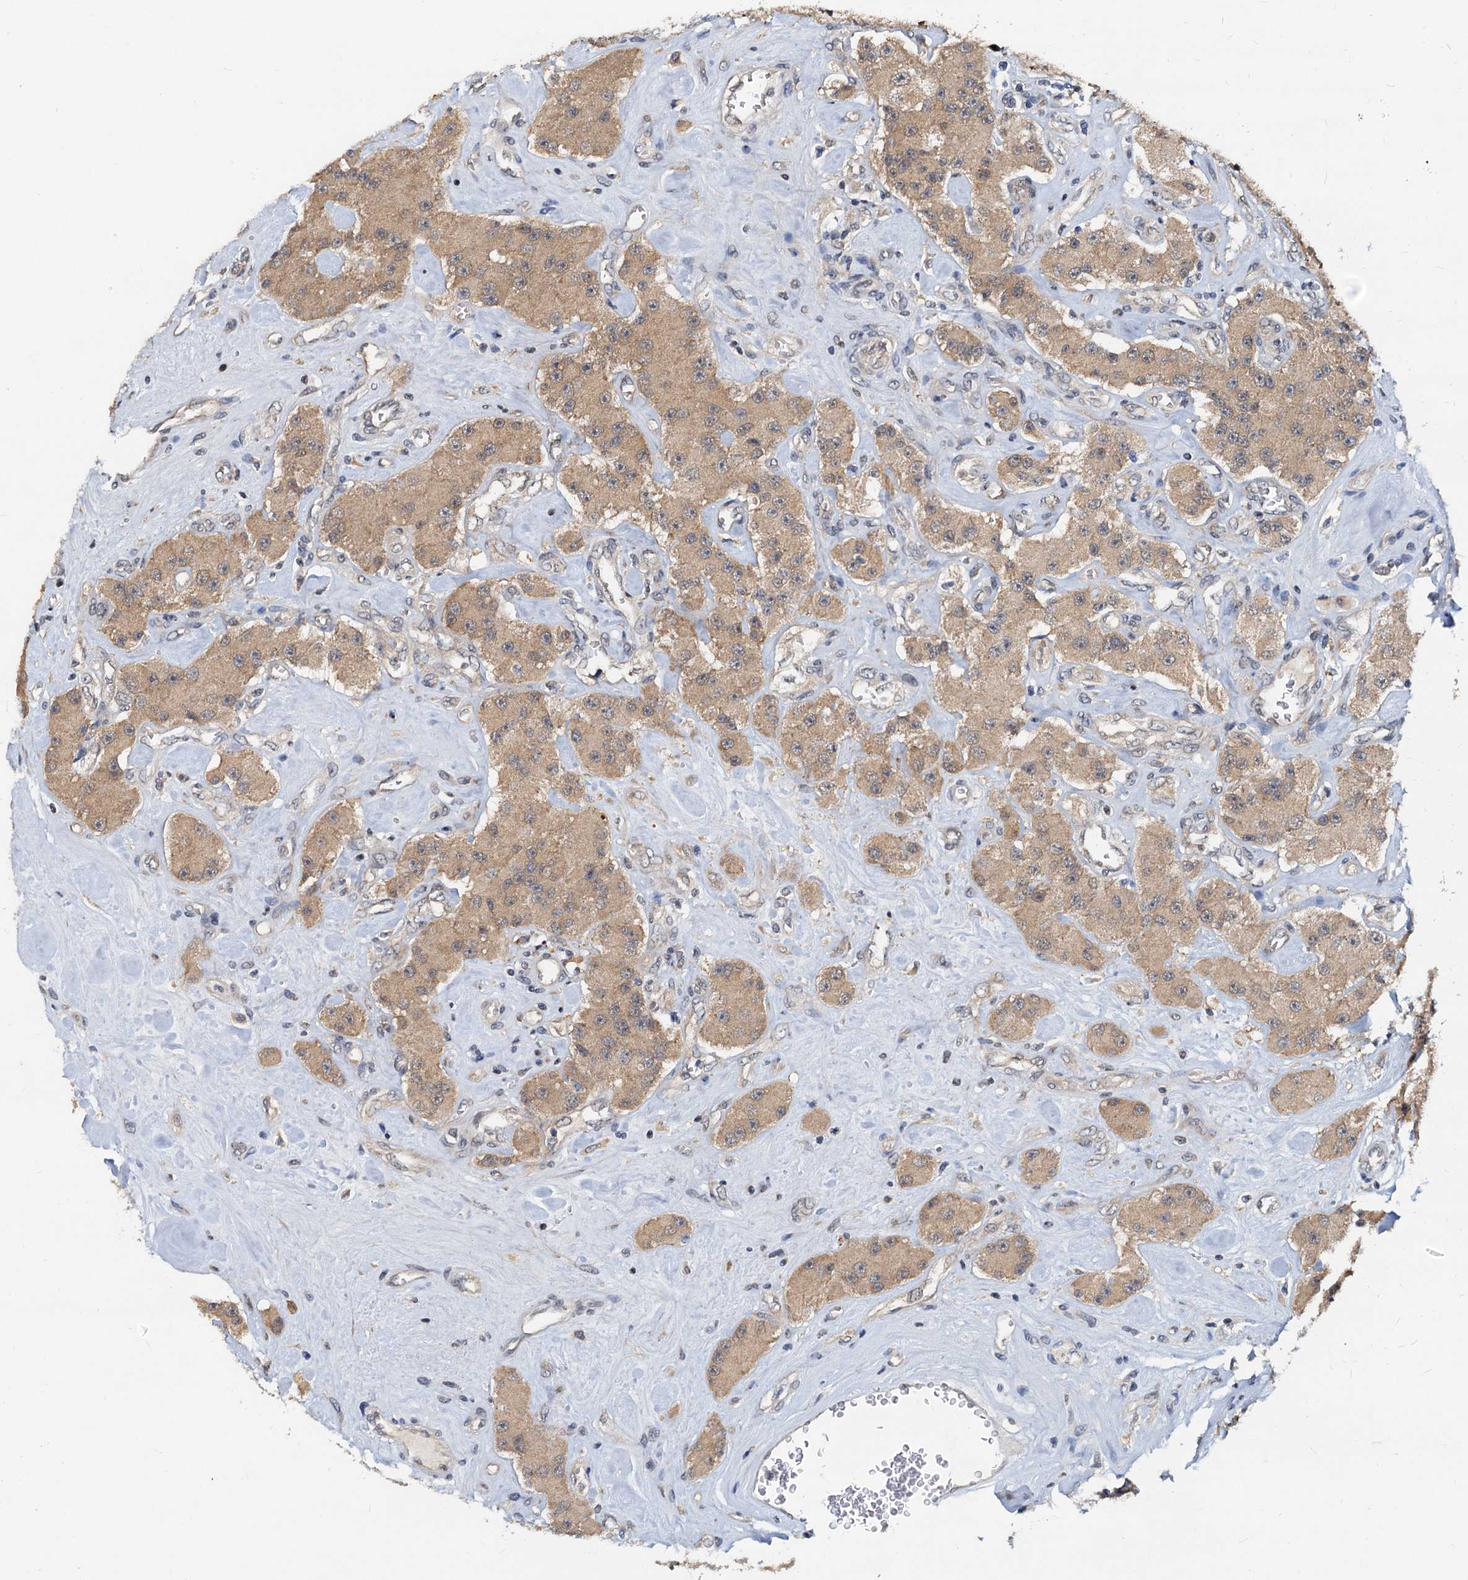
{"staining": {"intensity": "moderate", "quantity": ">75%", "location": "cytoplasmic/membranous"}, "tissue": "carcinoid", "cell_type": "Tumor cells", "image_type": "cancer", "snomed": [{"axis": "morphology", "description": "Carcinoid, malignant, NOS"}, {"axis": "topography", "description": "Pancreas"}], "caption": "Immunohistochemical staining of human carcinoid demonstrates medium levels of moderate cytoplasmic/membranous expression in about >75% of tumor cells. Nuclei are stained in blue.", "gene": "PTGES3", "patient": {"sex": "male", "age": 41}}